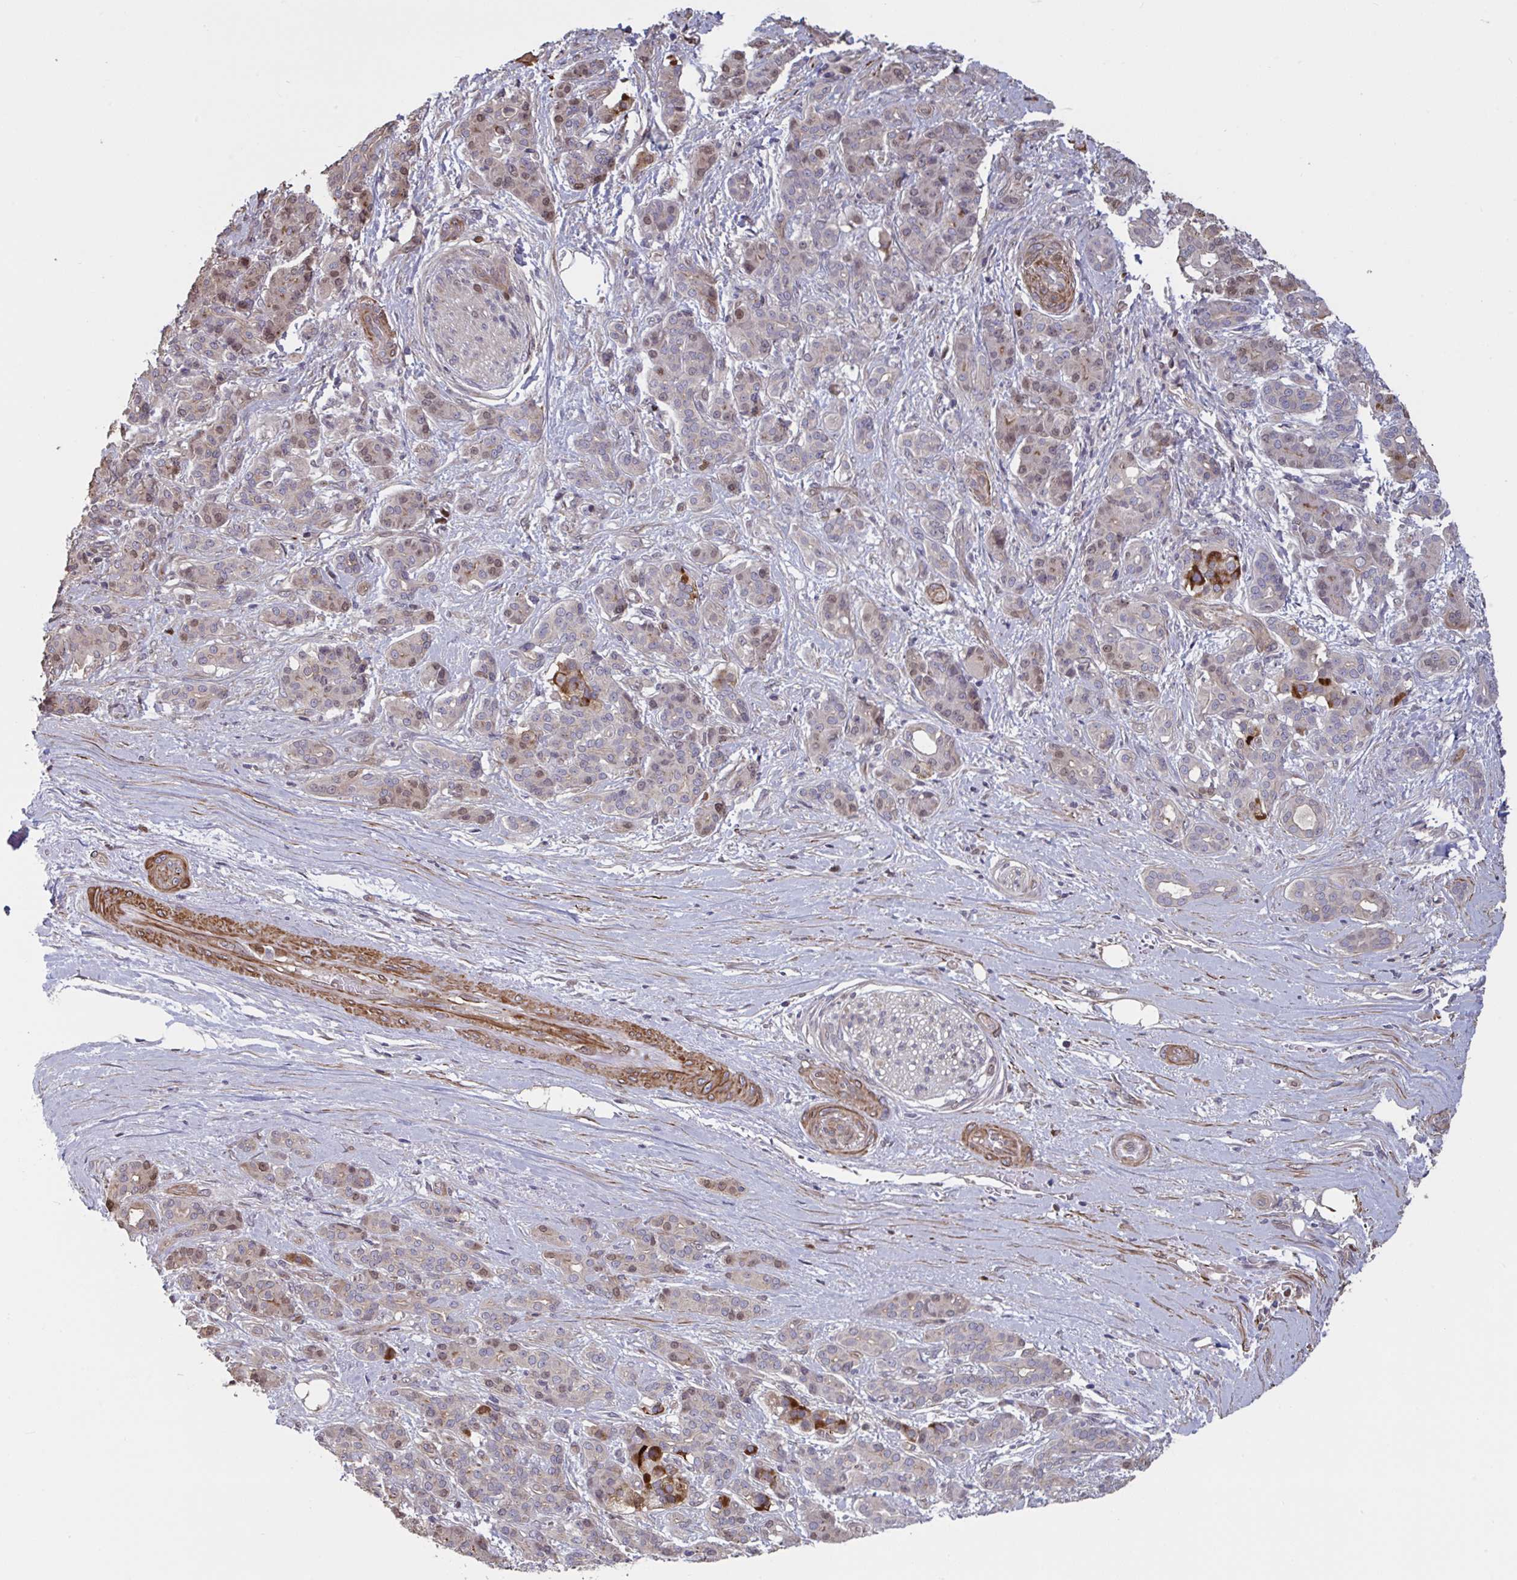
{"staining": {"intensity": "moderate", "quantity": "<25%", "location": "nuclear"}, "tissue": "pancreatic cancer", "cell_type": "Tumor cells", "image_type": "cancer", "snomed": [{"axis": "morphology", "description": "Adenocarcinoma, NOS"}, {"axis": "topography", "description": "Pancreas"}], "caption": "A brown stain highlights moderate nuclear expression of a protein in adenocarcinoma (pancreatic) tumor cells.", "gene": "IPO5", "patient": {"sex": "male", "age": 57}}